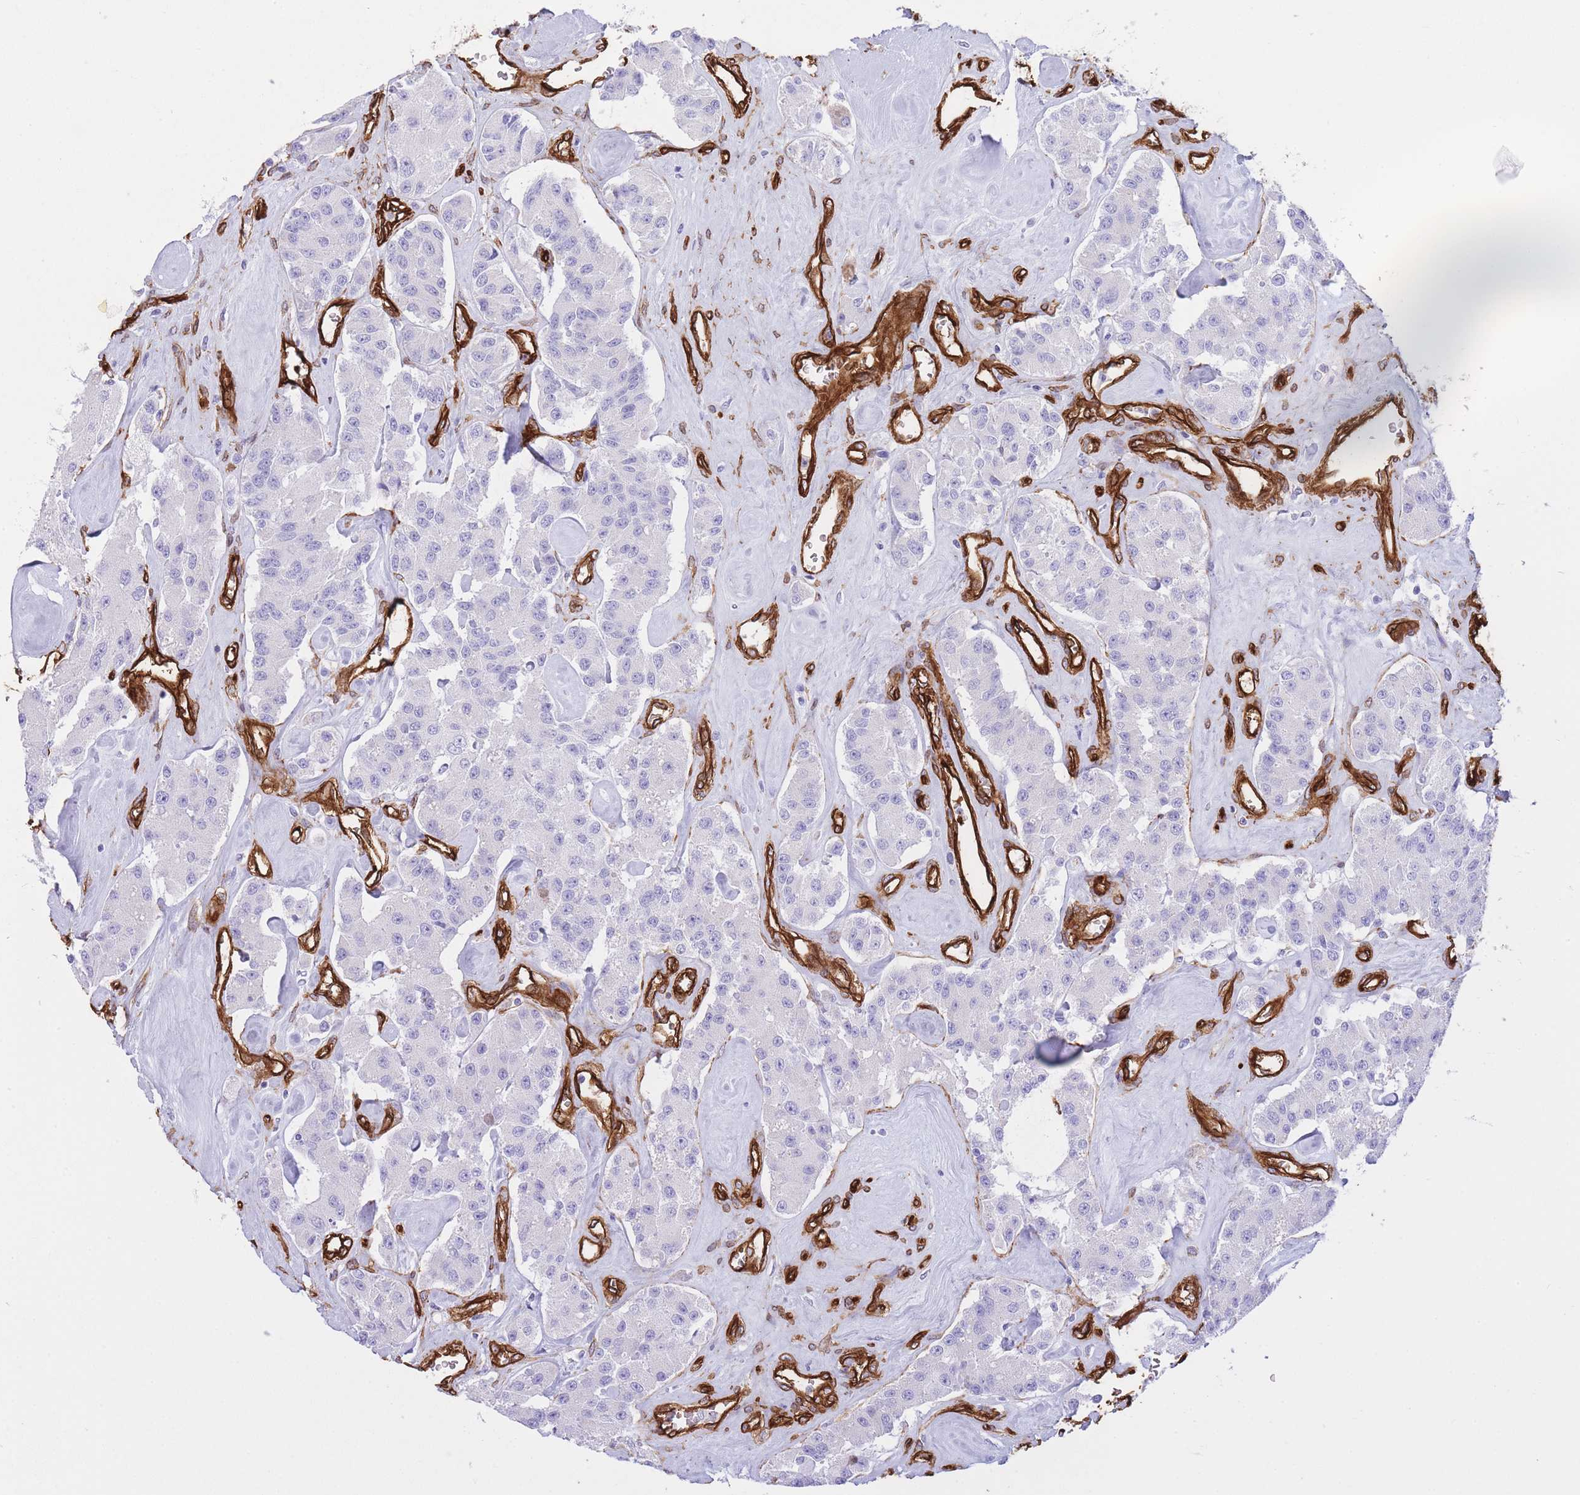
{"staining": {"intensity": "negative", "quantity": "none", "location": "none"}, "tissue": "carcinoid", "cell_type": "Tumor cells", "image_type": "cancer", "snomed": [{"axis": "morphology", "description": "Carcinoid, malignant, NOS"}, {"axis": "topography", "description": "Pancreas"}], "caption": "The histopathology image reveals no significant staining in tumor cells of carcinoid.", "gene": "CAVIN1", "patient": {"sex": "male", "age": 41}}